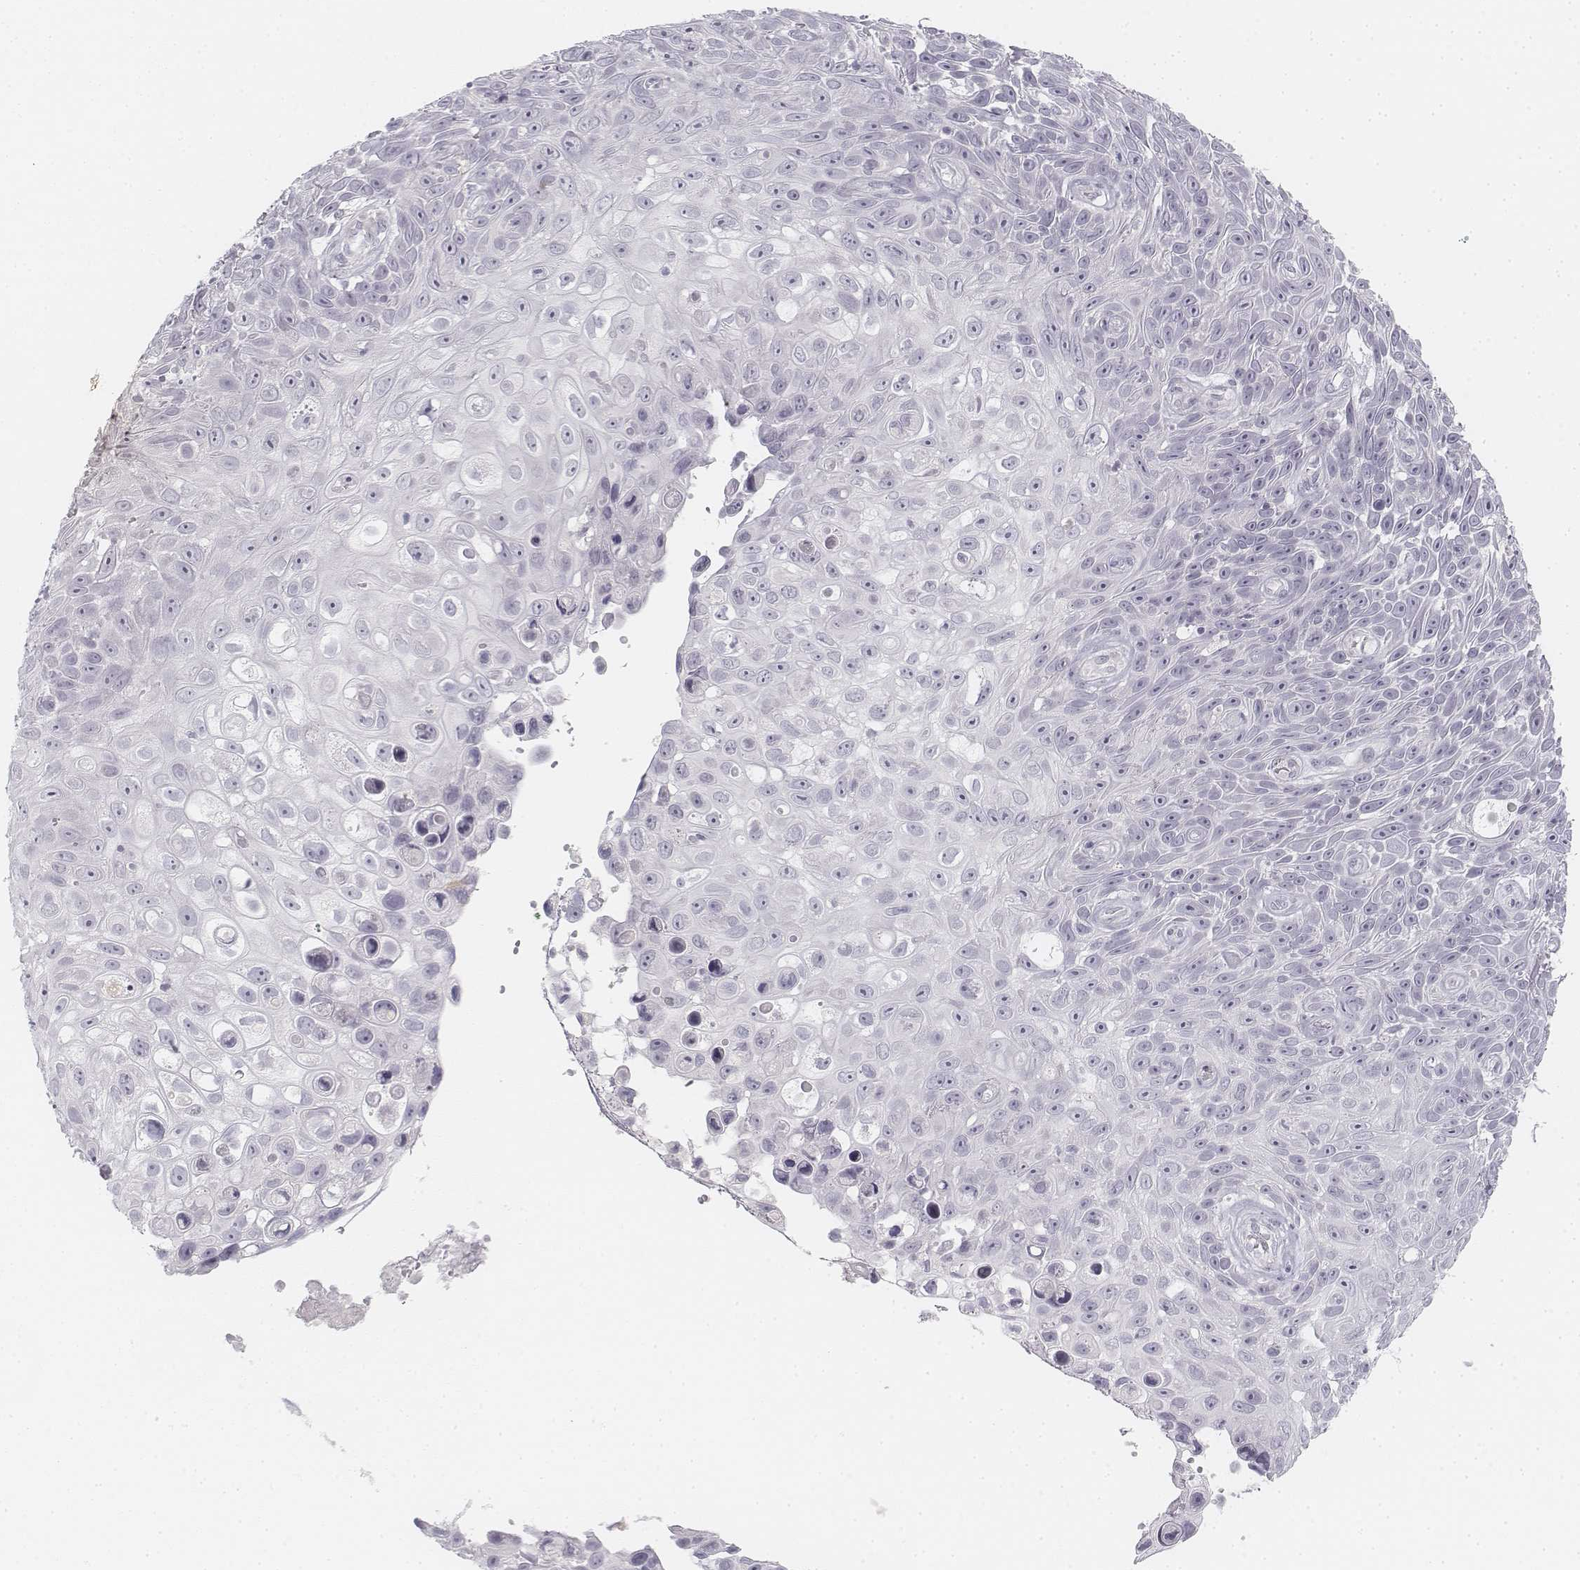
{"staining": {"intensity": "negative", "quantity": "none", "location": "none"}, "tissue": "skin cancer", "cell_type": "Tumor cells", "image_type": "cancer", "snomed": [{"axis": "morphology", "description": "Squamous cell carcinoma, NOS"}, {"axis": "topography", "description": "Skin"}], "caption": "This is a histopathology image of immunohistochemistry (IHC) staining of skin cancer (squamous cell carcinoma), which shows no expression in tumor cells.", "gene": "KRT25", "patient": {"sex": "male", "age": 82}}